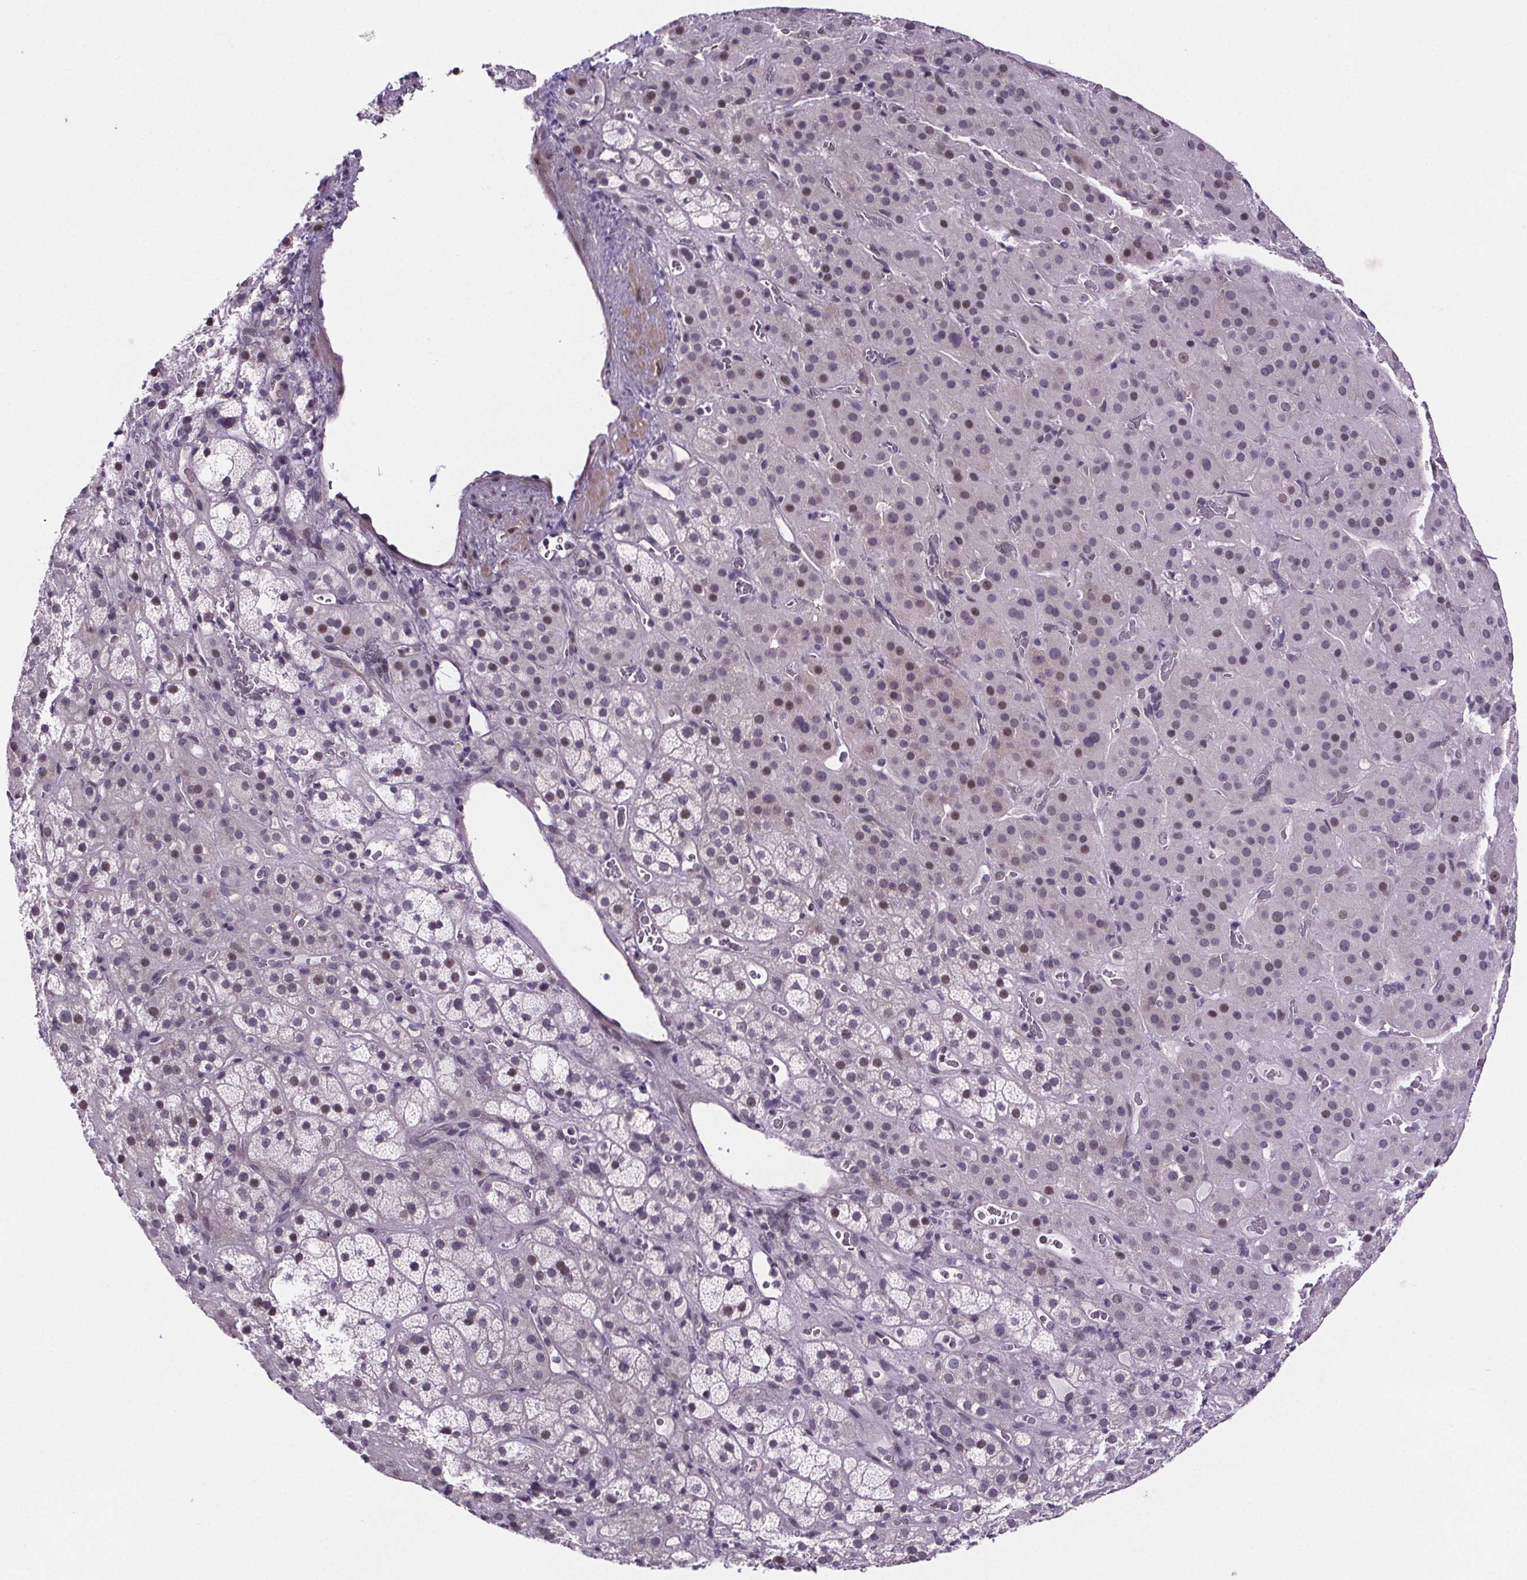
{"staining": {"intensity": "negative", "quantity": "none", "location": "none"}, "tissue": "adrenal gland", "cell_type": "Glandular cells", "image_type": "normal", "snomed": [{"axis": "morphology", "description": "Normal tissue, NOS"}, {"axis": "topography", "description": "Adrenal gland"}], "caption": "High power microscopy histopathology image of an immunohistochemistry (IHC) image of benign adrenal gland, revealing no significant staining in glandular cells.", "gene": "TTC12", "patient": {"sex": "male", "age": 57}}